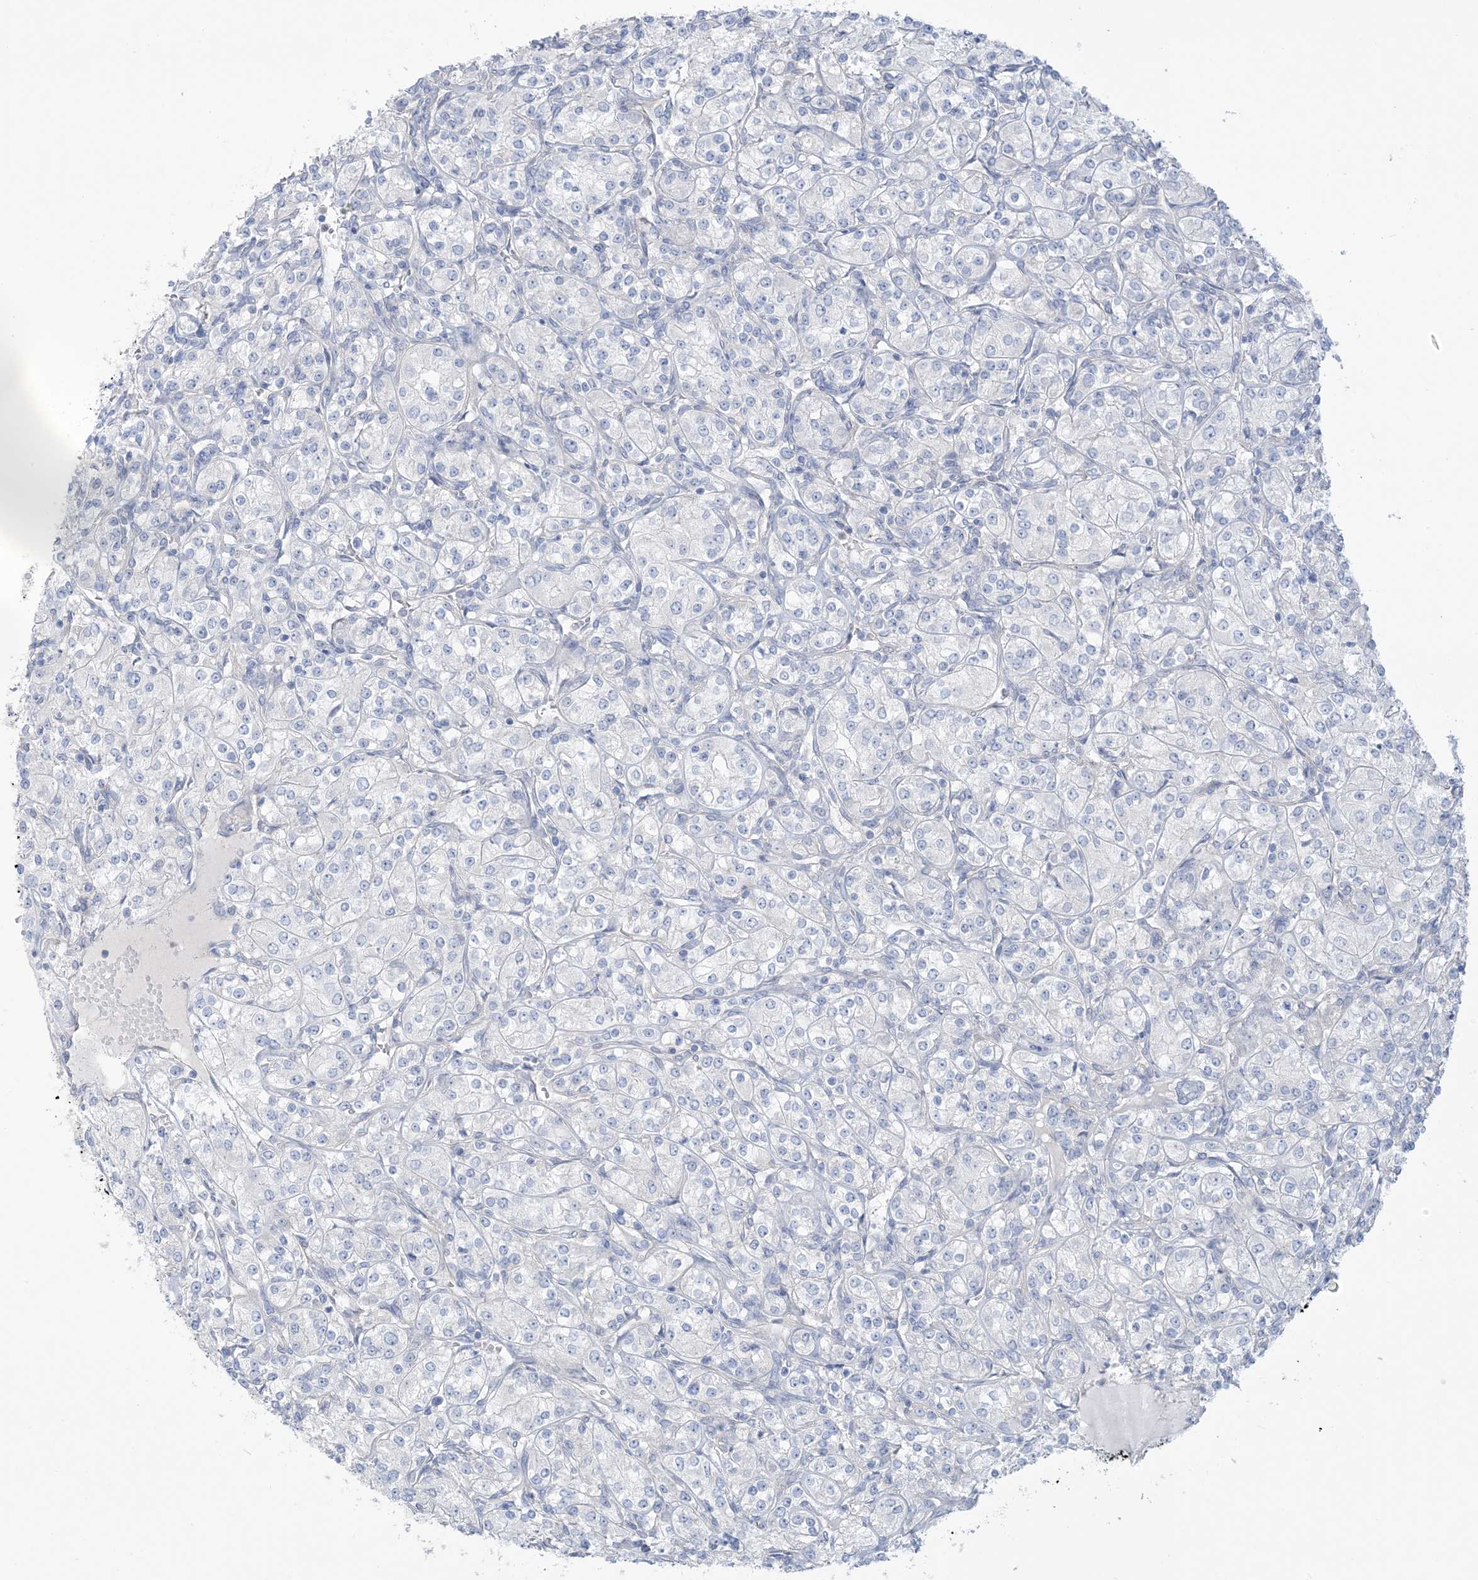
{"staining": {"intensity": "negative", "quantity": "none", "location": "none"}, "tissue": "renal cancer", "cell_type": "Tumor cells", "image_type": "cancer", "snomed": [{"axis": "morphology", "description": "Adenocarcinoma, NOS"}, {"axis": "topography", "description": "Kidney"}], "caption": "Immunohistochemical staining of renal cancer (adenocarcinoma) demonstrates no significant staining in tumor cells.", "gene": "MTHFD2L", "patient": {"sex": "male", "age": 77}}